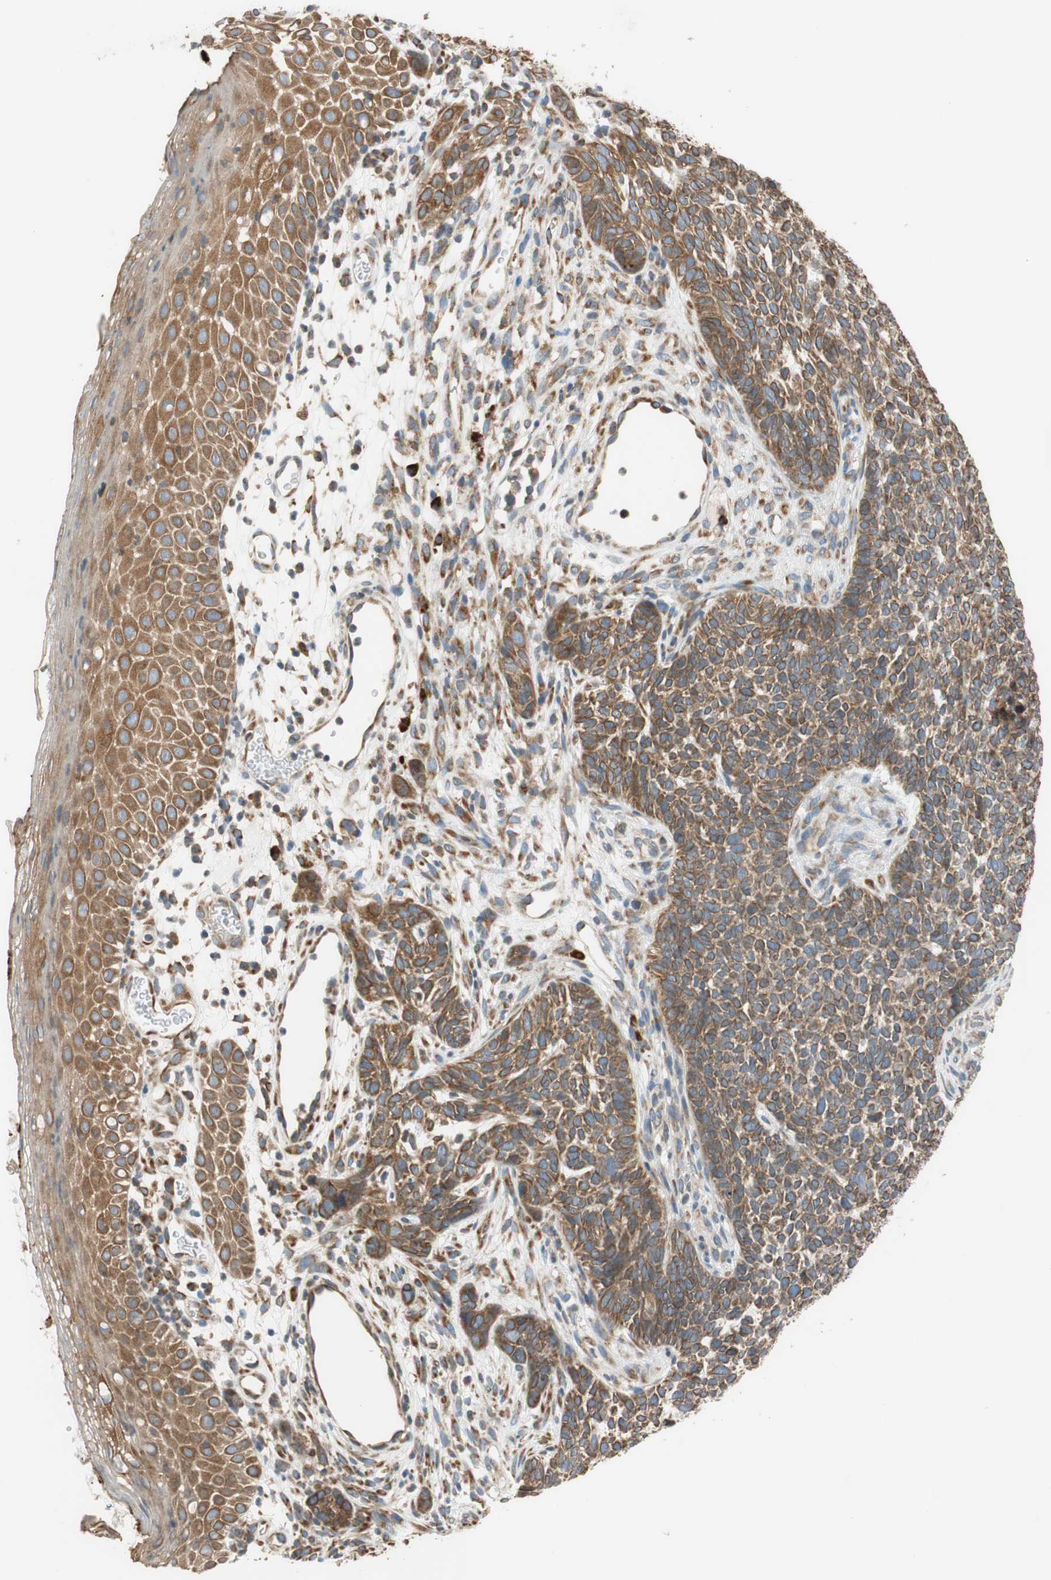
{"staining": {"intensity": "moderate", "quantity": ">75%", "location": "cytoplasmic/membranous"}, "tissue": "skin cancer", "cell_type": "Tumor cells", "image_type": "cancer", "snomed": [{"axis": "morphology", "description": "Basal cell carcinoma"}, {"axis": "topography", "description": "Skin"}], "caption": "DAB (3,3'-diaminobenzidine) immunohistochemical staining of human skin cancer (basal cell carcinoma) displays moderate cytoplasmic/membranous protein staining in approximately >75% of tumor cells. (Brightfield microscopy of DAB IHC at high magnification).", "gene": "RPN2", "patient": {"sex": "female", "age": 84}}